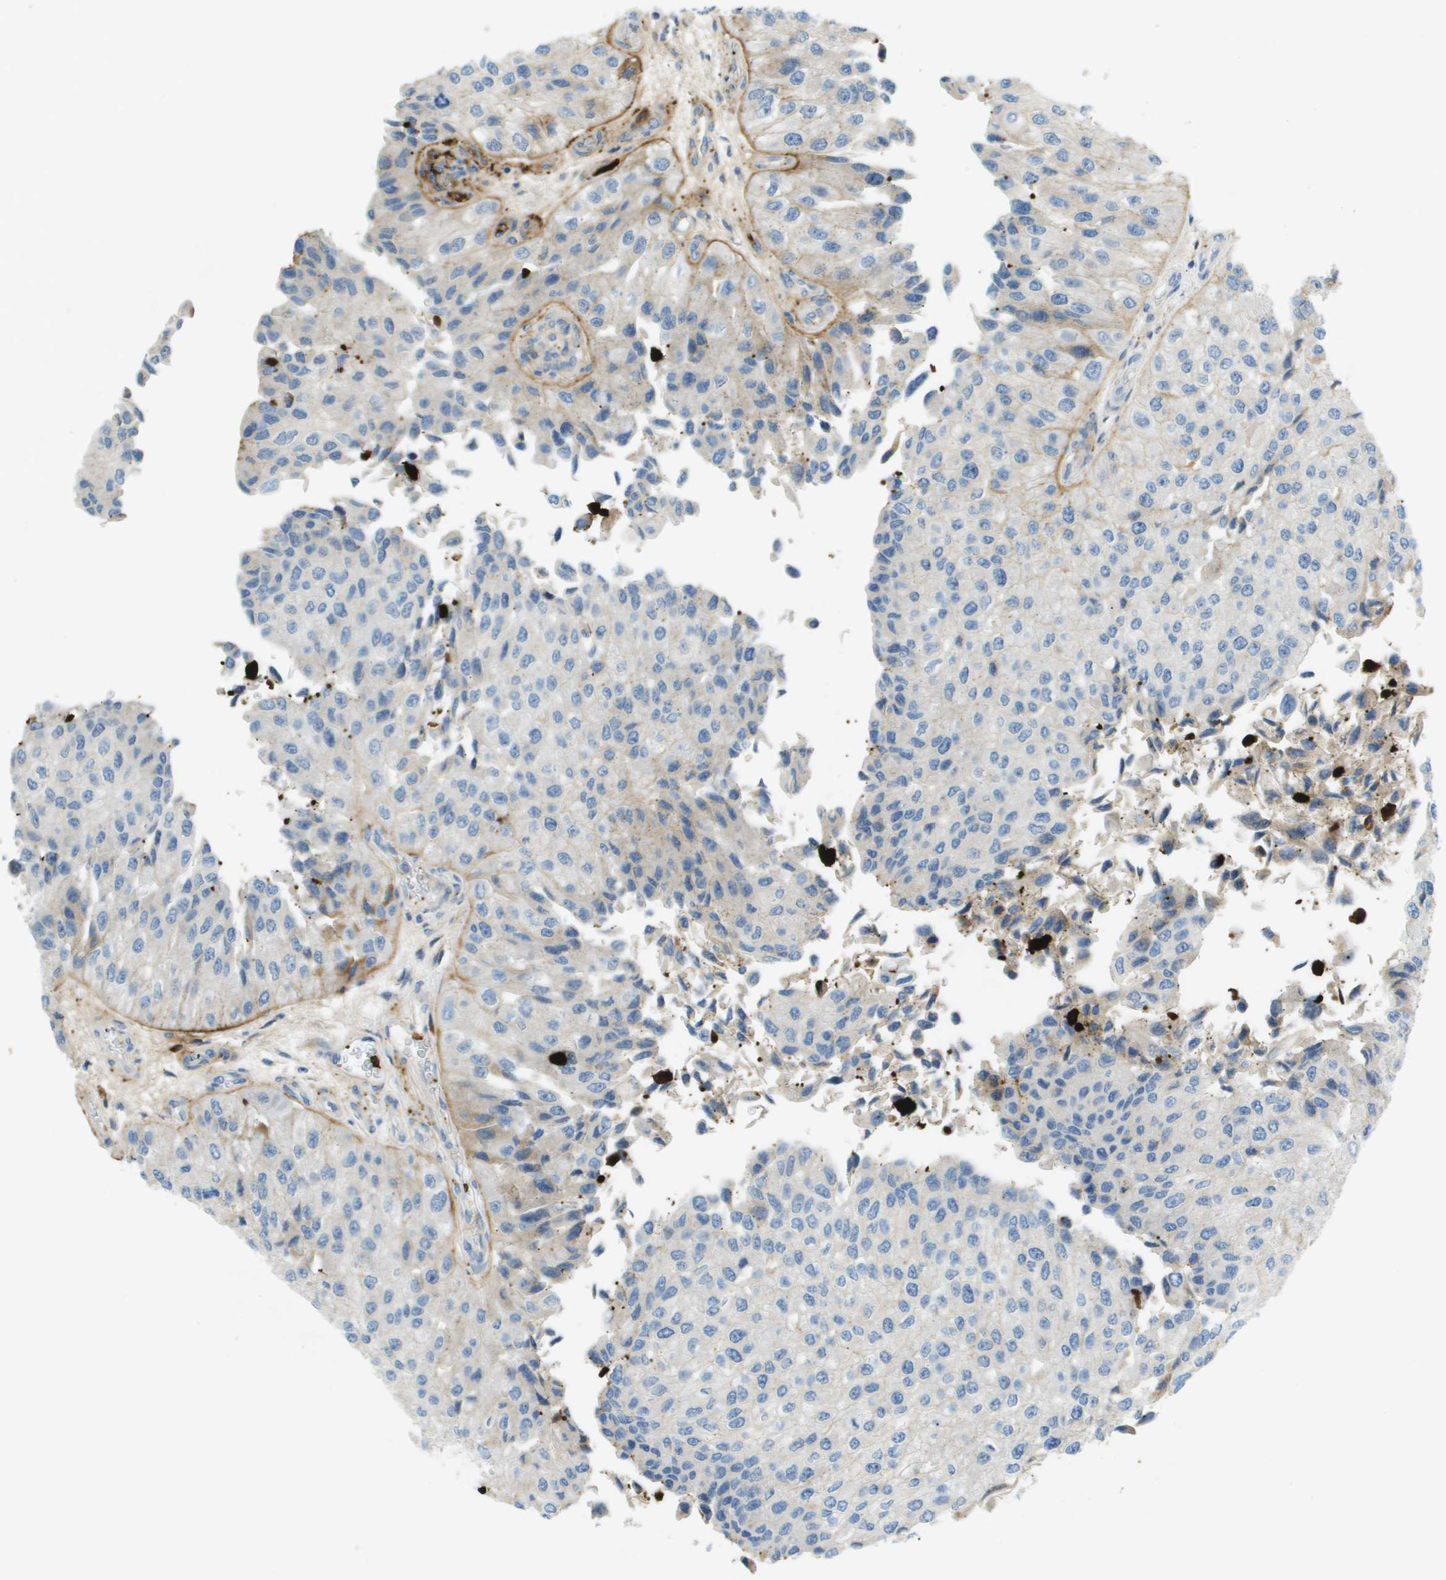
{"staining": {"intensity": "negative", "quantity": "none", "location": "none"}, "tissue": "urothelial cancer", "cell_type": "Tumor cells", "image_type": "cancer", "snomed": [{"axis": "morphology", "description": "Urothelial carcinoma, High grade"}, {"axis": "topography", "description": "Kidney"}, {"axis": "topography", "description": "Urinary bladder"}], "caption": "Immunohistochemistry of high-grade urothelial carcinoma shows no expression in tumor cells. Brightfield microscopy of IHC stained with DAB (3,3'-diaminobenzidine) (brown) and hematoxylin (blue), captured at high magnification.", "gene": "VTN", "patient": {"sex": "male", "age": 77}}